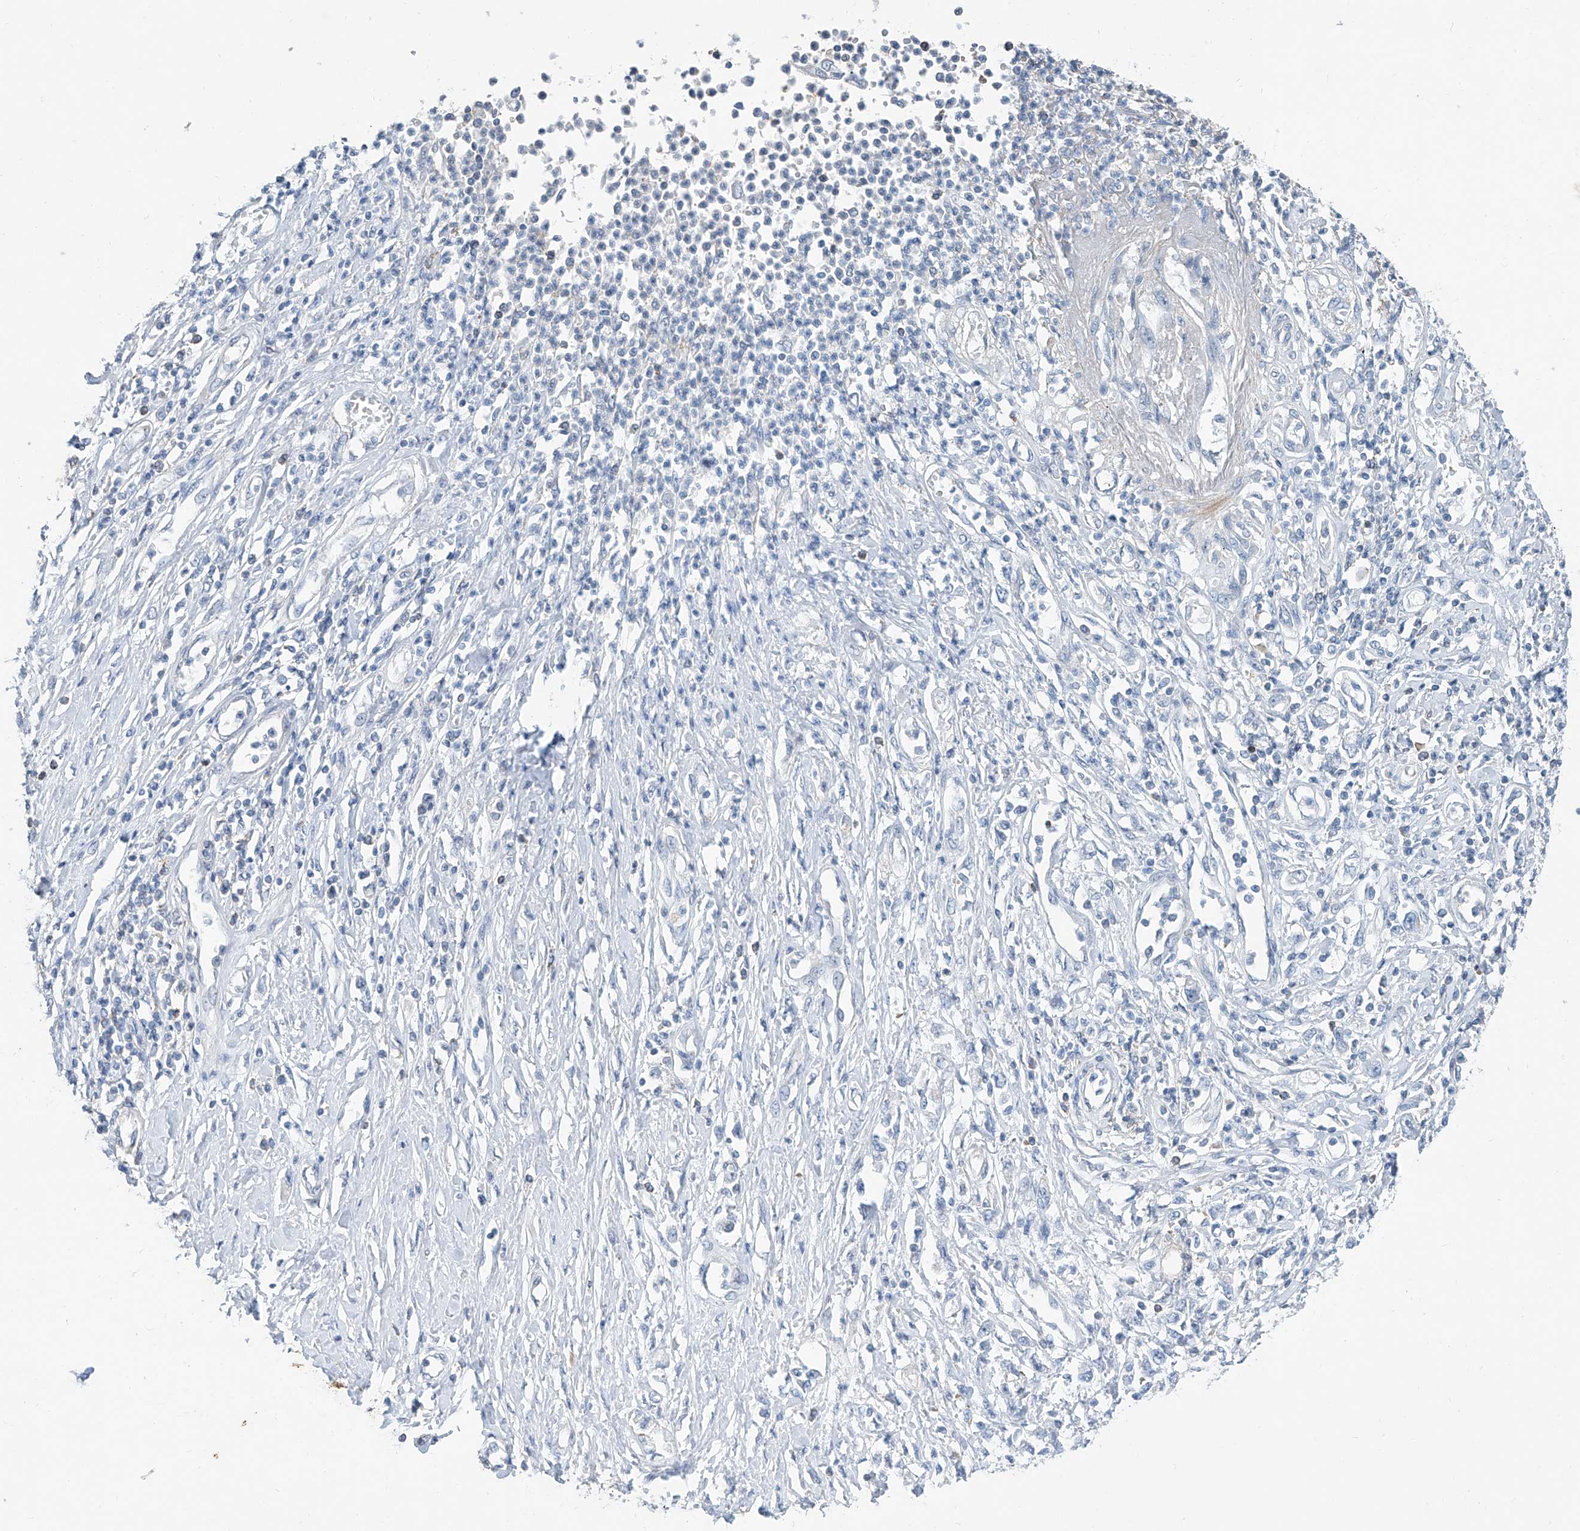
{"staining": {"intensity": "negative", "quantity": "none", "location": "none"}, "tissue": "stomach cancer", "cell_type": "Tumor cells", "image_type": "cancer", "snomed": [{"axis": "morphology", "description": "Adenocarcinoma, NOS"}, {"axis": "topography", "description": "Stomach"}], "caption": "High magnification brightfield microscopy of stomach cancer (adenocarcinoma) stained with DAB (brown) and counterstained with hematoxylin (blue): tumor cells show no significant expression. The staining is performed using DAB (3,3'-diaminobenzidine) brown chromogen with nuclei counter-stained in using hematoxylin.", "gene": "ANKRD34A", "patient": {"sex": "female", "age": 76}}